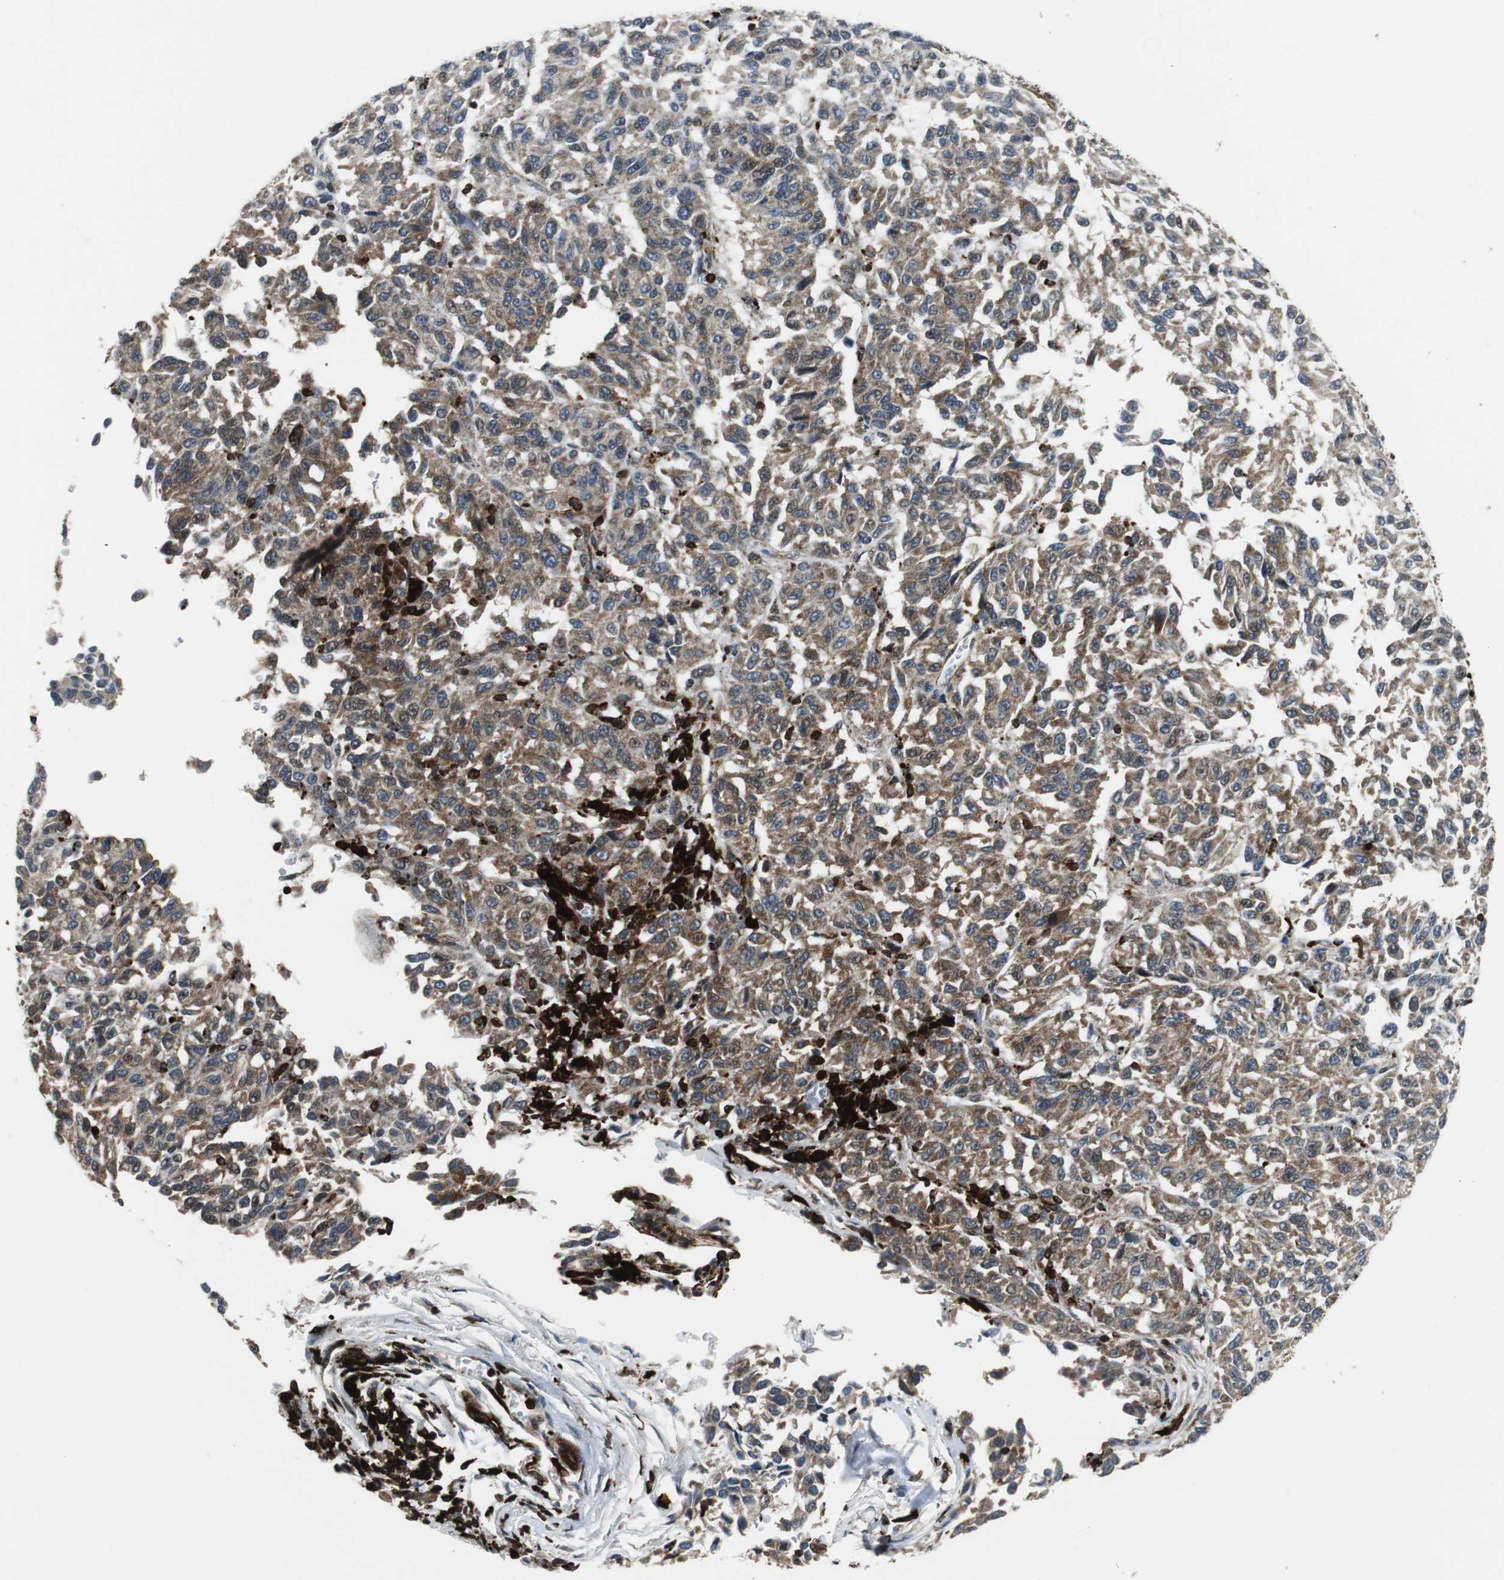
{"staining": {"intensity": "moderate", "quantity": ">75%", "location": "cytoplasmic/membranous"}, "tissue": "melanoma", "cell_type": "Tumor cells", "image_type": "cancer", "snomed": [{"axis": "morphology", "description": "Malignant melanoma, Metastatic site"}, {"axis": "topography", "description": "Lung"}], "caption": "Protein analysis of malignant melanoma (metastatic site) tissue shows moderate cytoplasmic/membranous positivity in approximately >75% of tumor cells. The protein of interest is shown in brown color, while the nuclei are stained blue.", "gene": "TUBA4A", "patient": {"sex": "male", "age": 64}}